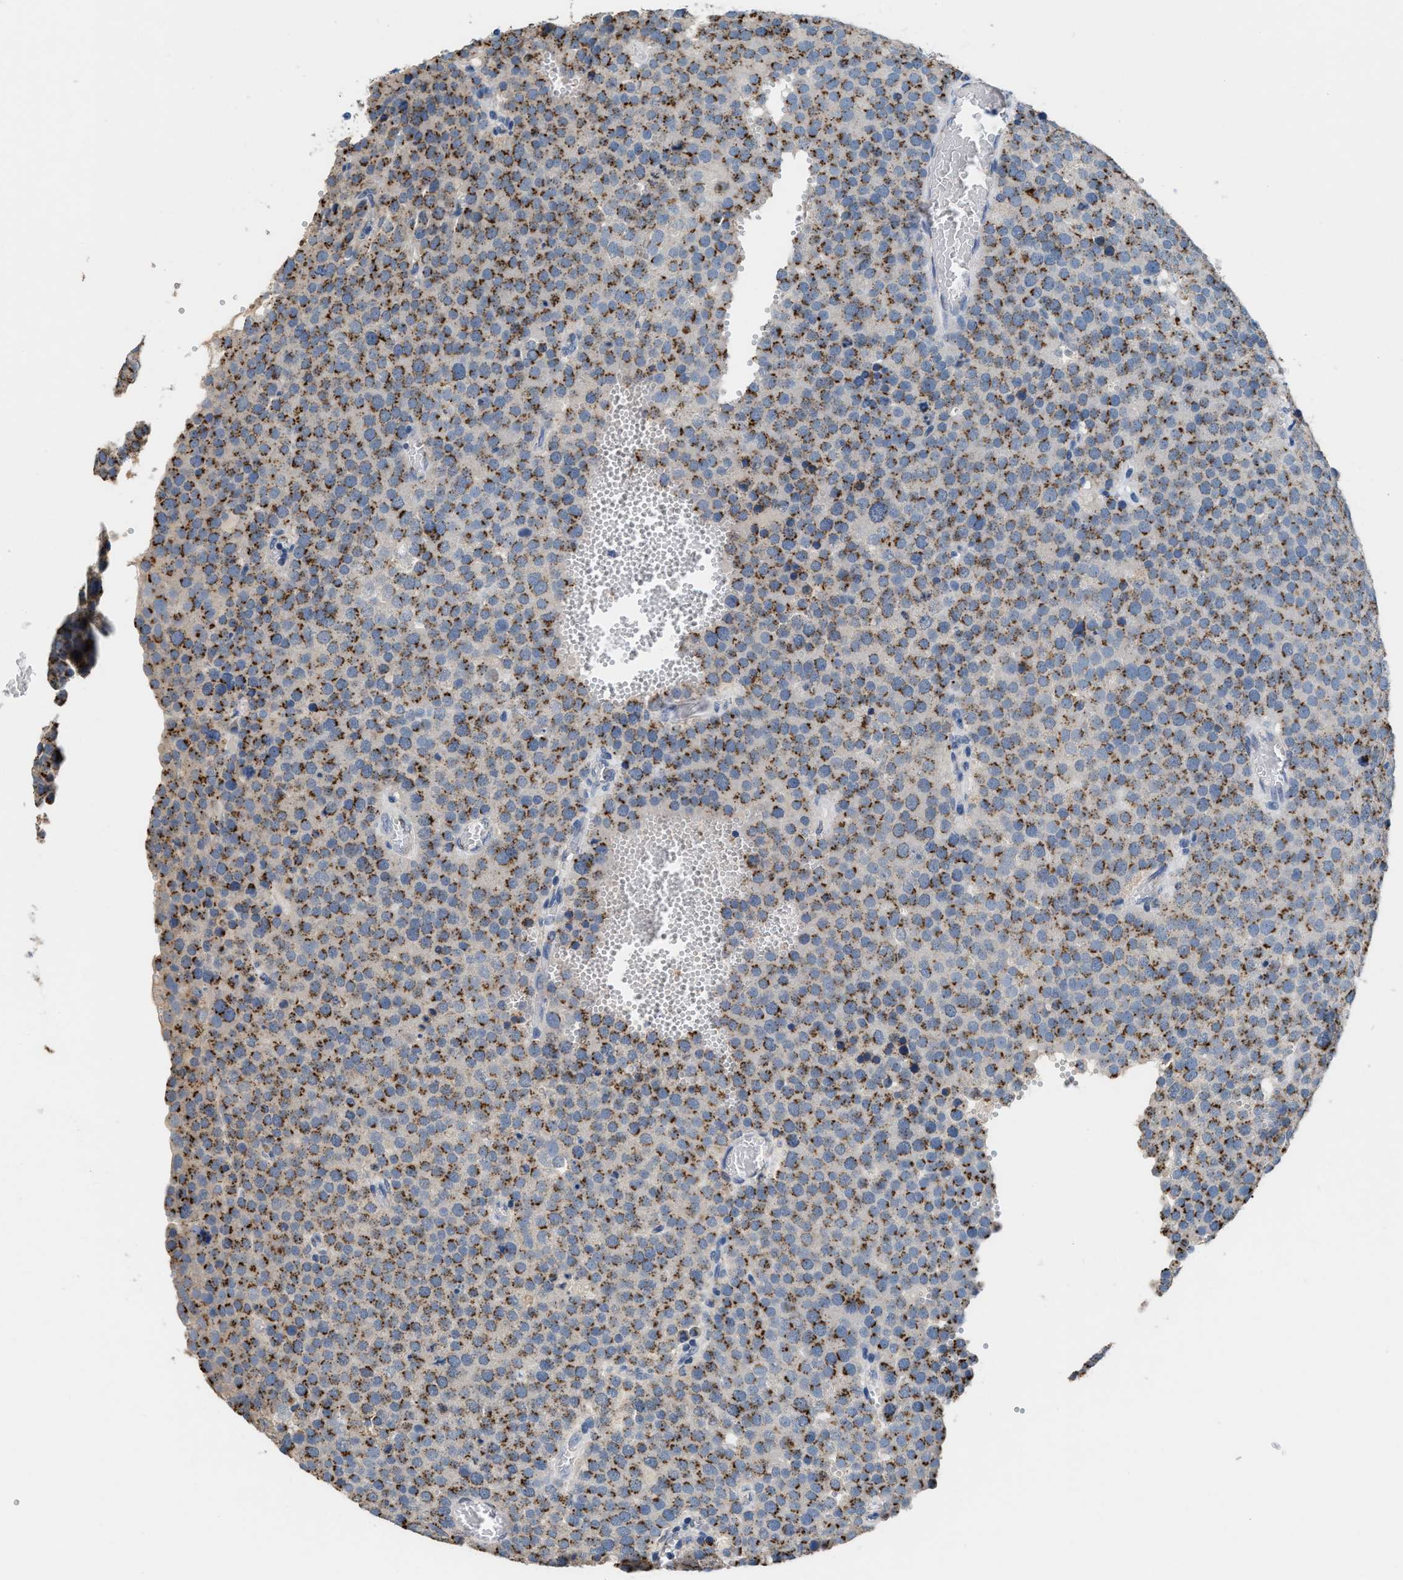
{"staining": {"intensity": "strong", "quantity": ">75%", "location": "cytoplasmic/membranous"}, "tissue": "testis cancer", "cell_type": "Tumor cells", "image_type": "cancer", "snomed": [{"axis": "morphology", "description": "Normal tissue, NOS"}, {"axis": "morphology", "description": "Seminoma, NOS"}, {"axis": "topography", "description": "Testis"}], "caption": "DAB (3,3'-diaminobenzidine) immunohistochemical staining of human testis seminoma displays strong cytoplasmic/membranous protein staining in about >75% of tumor cells.", "gene": "GOLM1", "patient": {"sex": "male", "age": 71}}